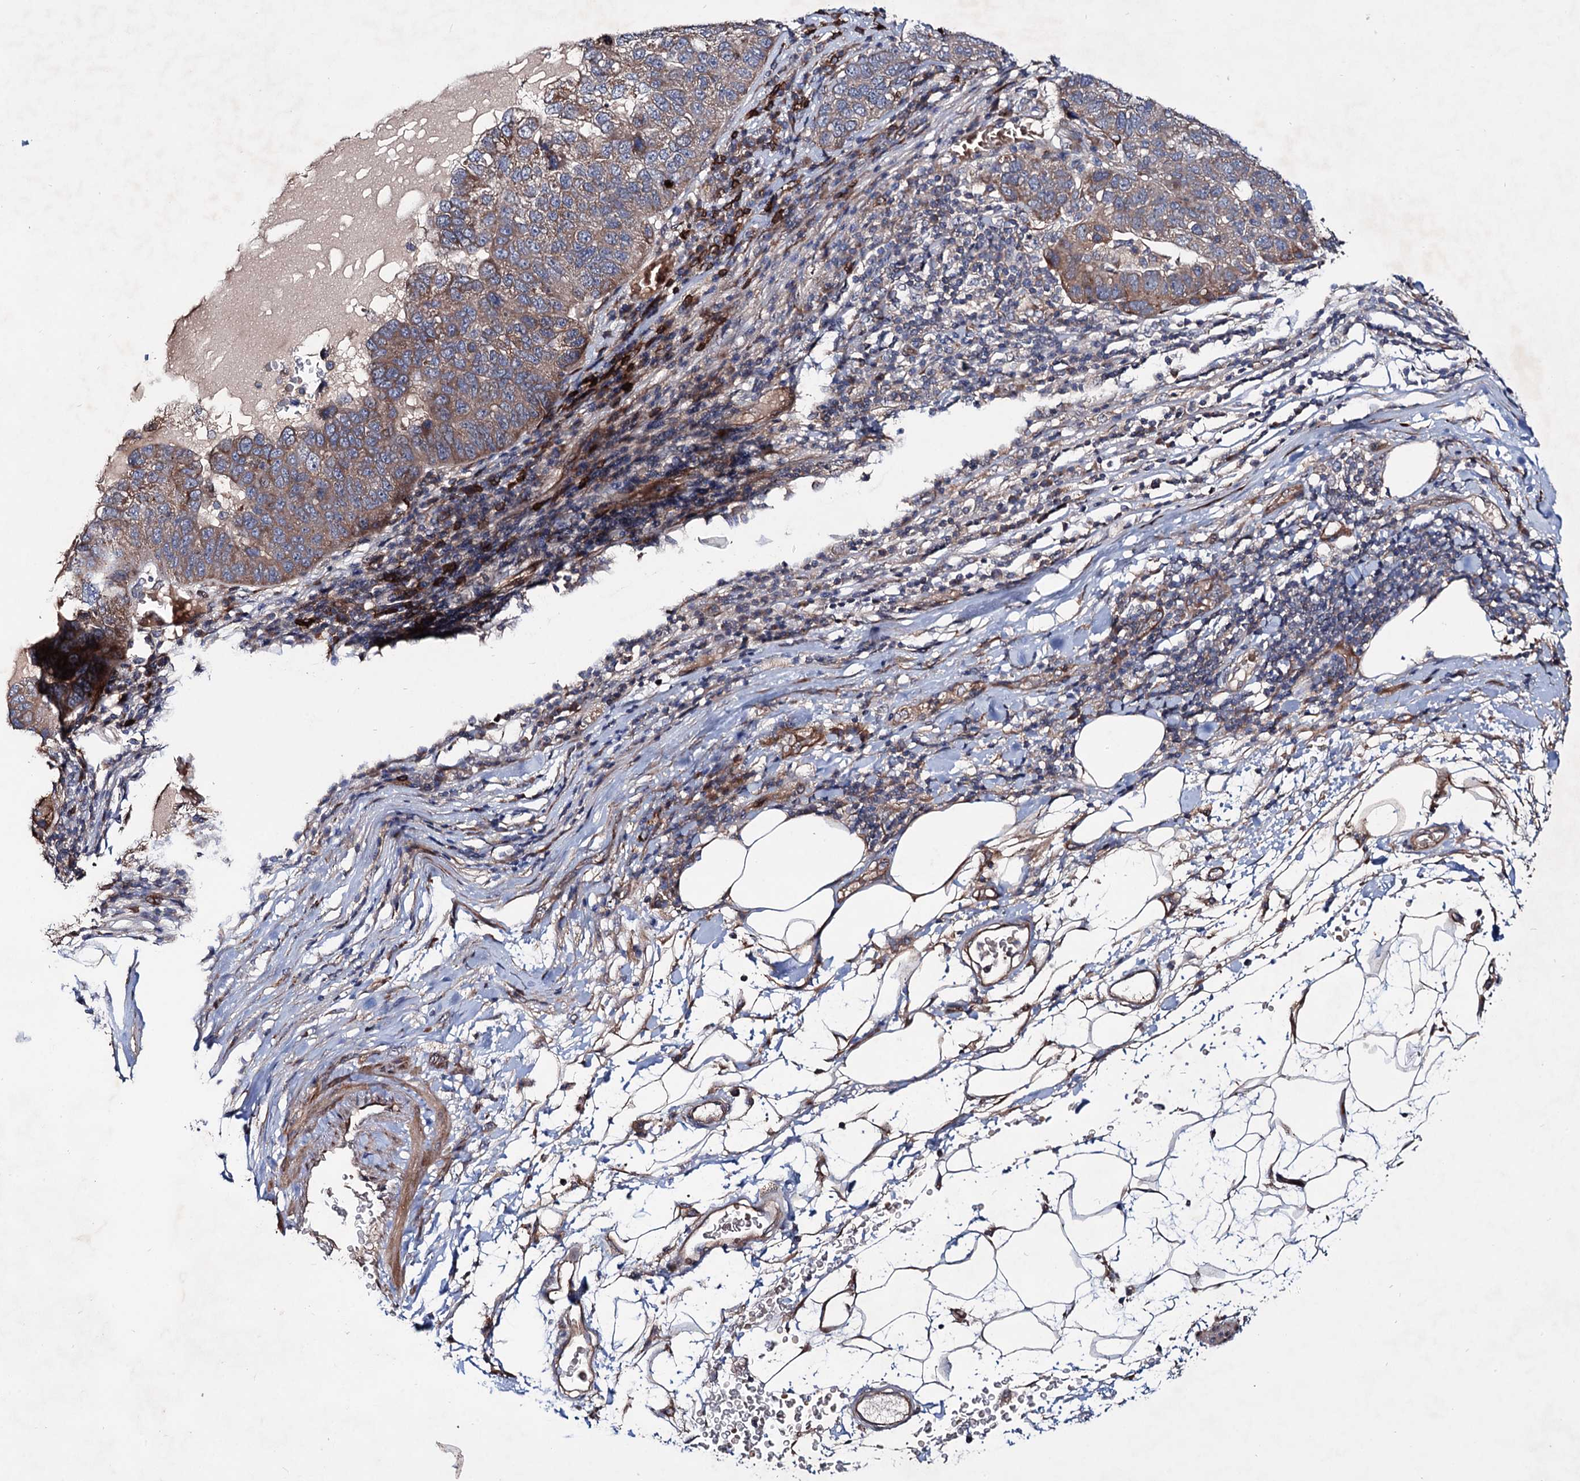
{"staining": {"intensity": "moderate", "quantity": ">75%", "location": "cytoplasmic/membranous"}, "tissue": "pancreatic cancer", "cell_type": "Tumor cells", "image_type": "cancer", "snomed": [{"axis": "morphology", "description": "Adenocarcinoma, NOS"}, {"axis": "topography", "description": "Pancreas"}], "caption": "About >75% of tumor cells in human adenocarcinoma (pancreatic) exhibit moderate cytoplasmic/membranous protein positivity as visualized by brown immunohistochemical staining.", "gene": "PTDSS2", "patient": {"sex": "female", "age": 61}}